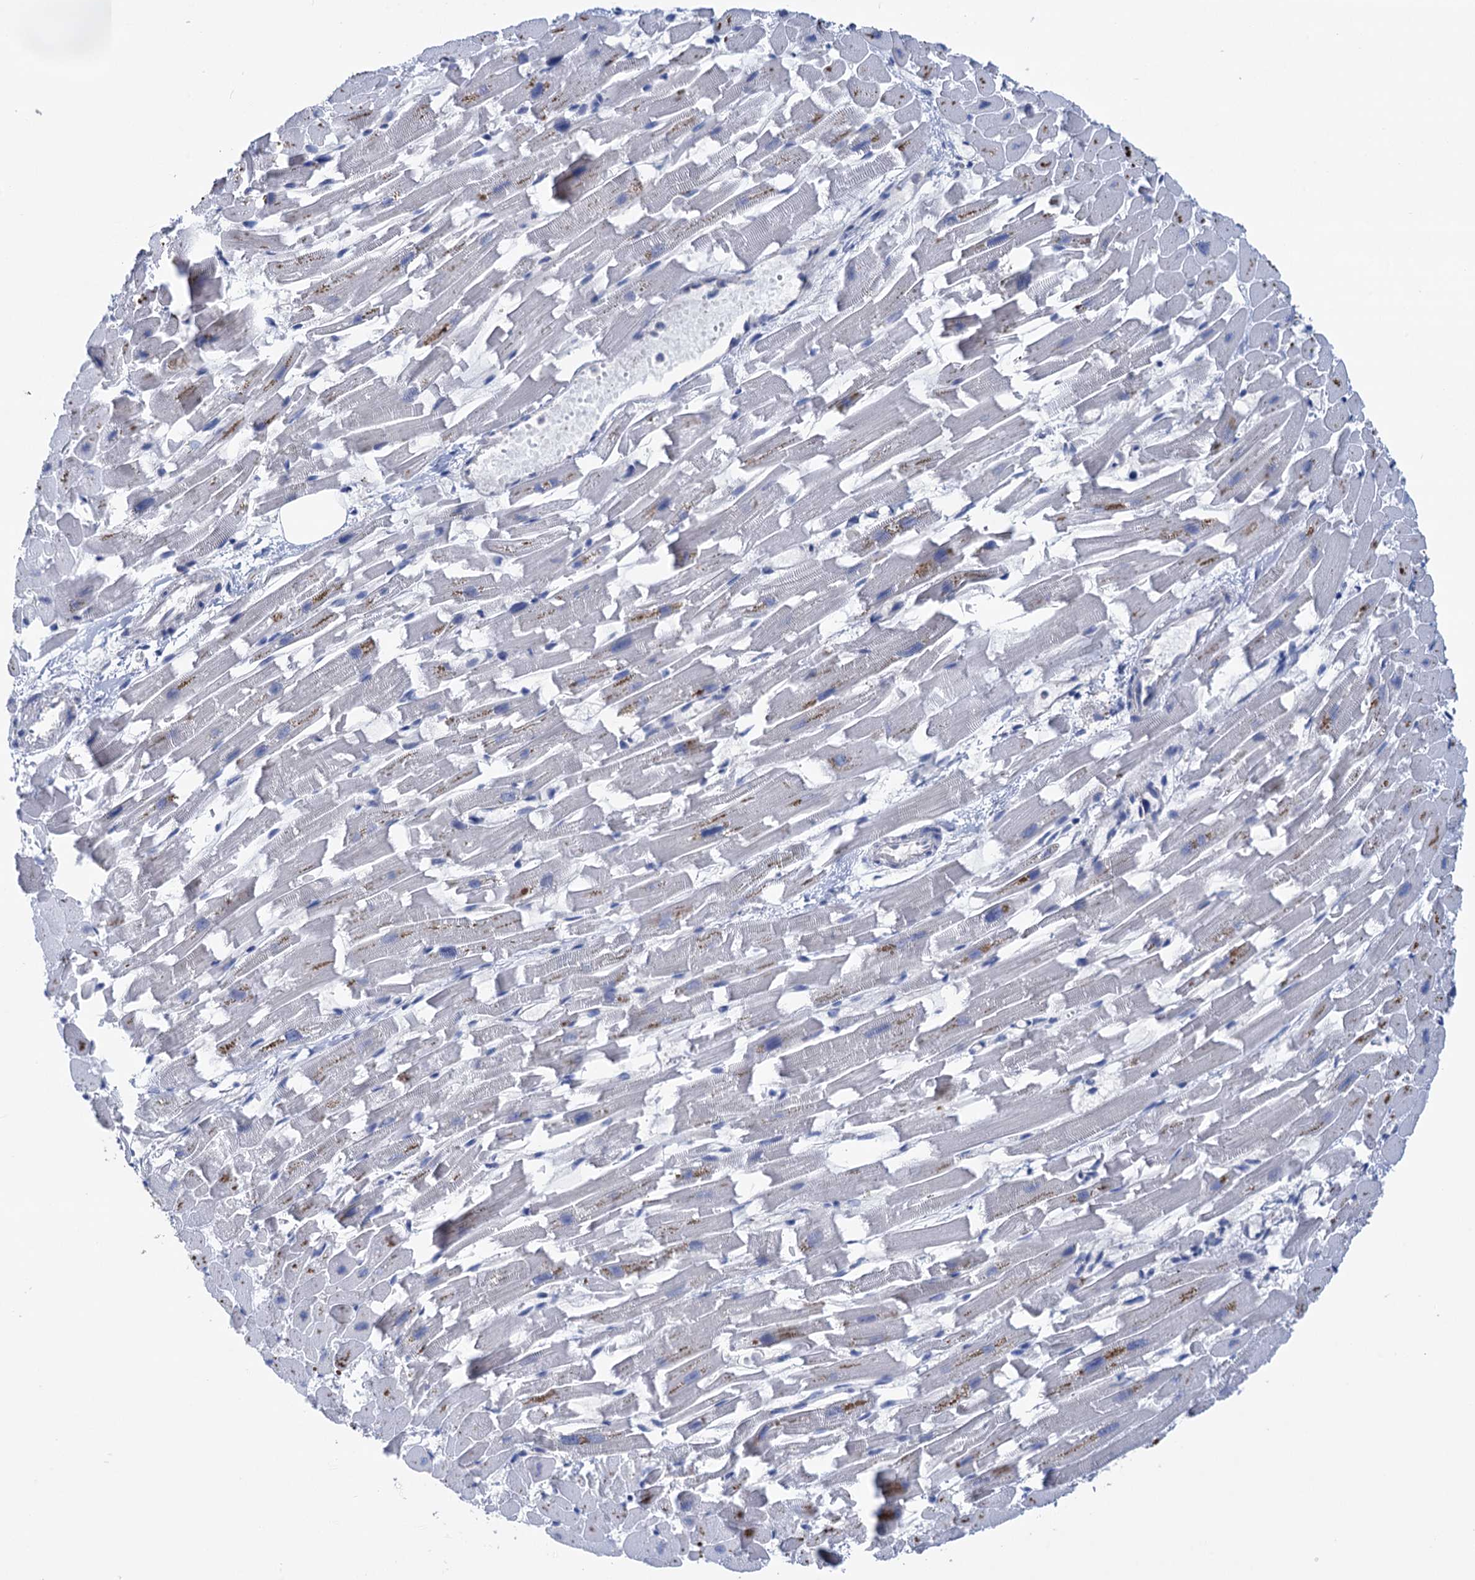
{"staining": {"intensity": "weak", "quantity": "<25%", "location": "cytoplasmic/membranous"}, "tissue": "heart muscle", "cell_type": "Cardiomyocytes", "image_type": "normal", "snomed": [{"axis": "morphology", "description": "Normal tissue, NOS"}, {"axis": "topography", "description": "Heart"}], "caption": "Heart muscle stained for a protein using IHC displays no staining cardiomyocytes.", "gene": "ZNRD2", "patient": {"sex": "female", "age": 64}}